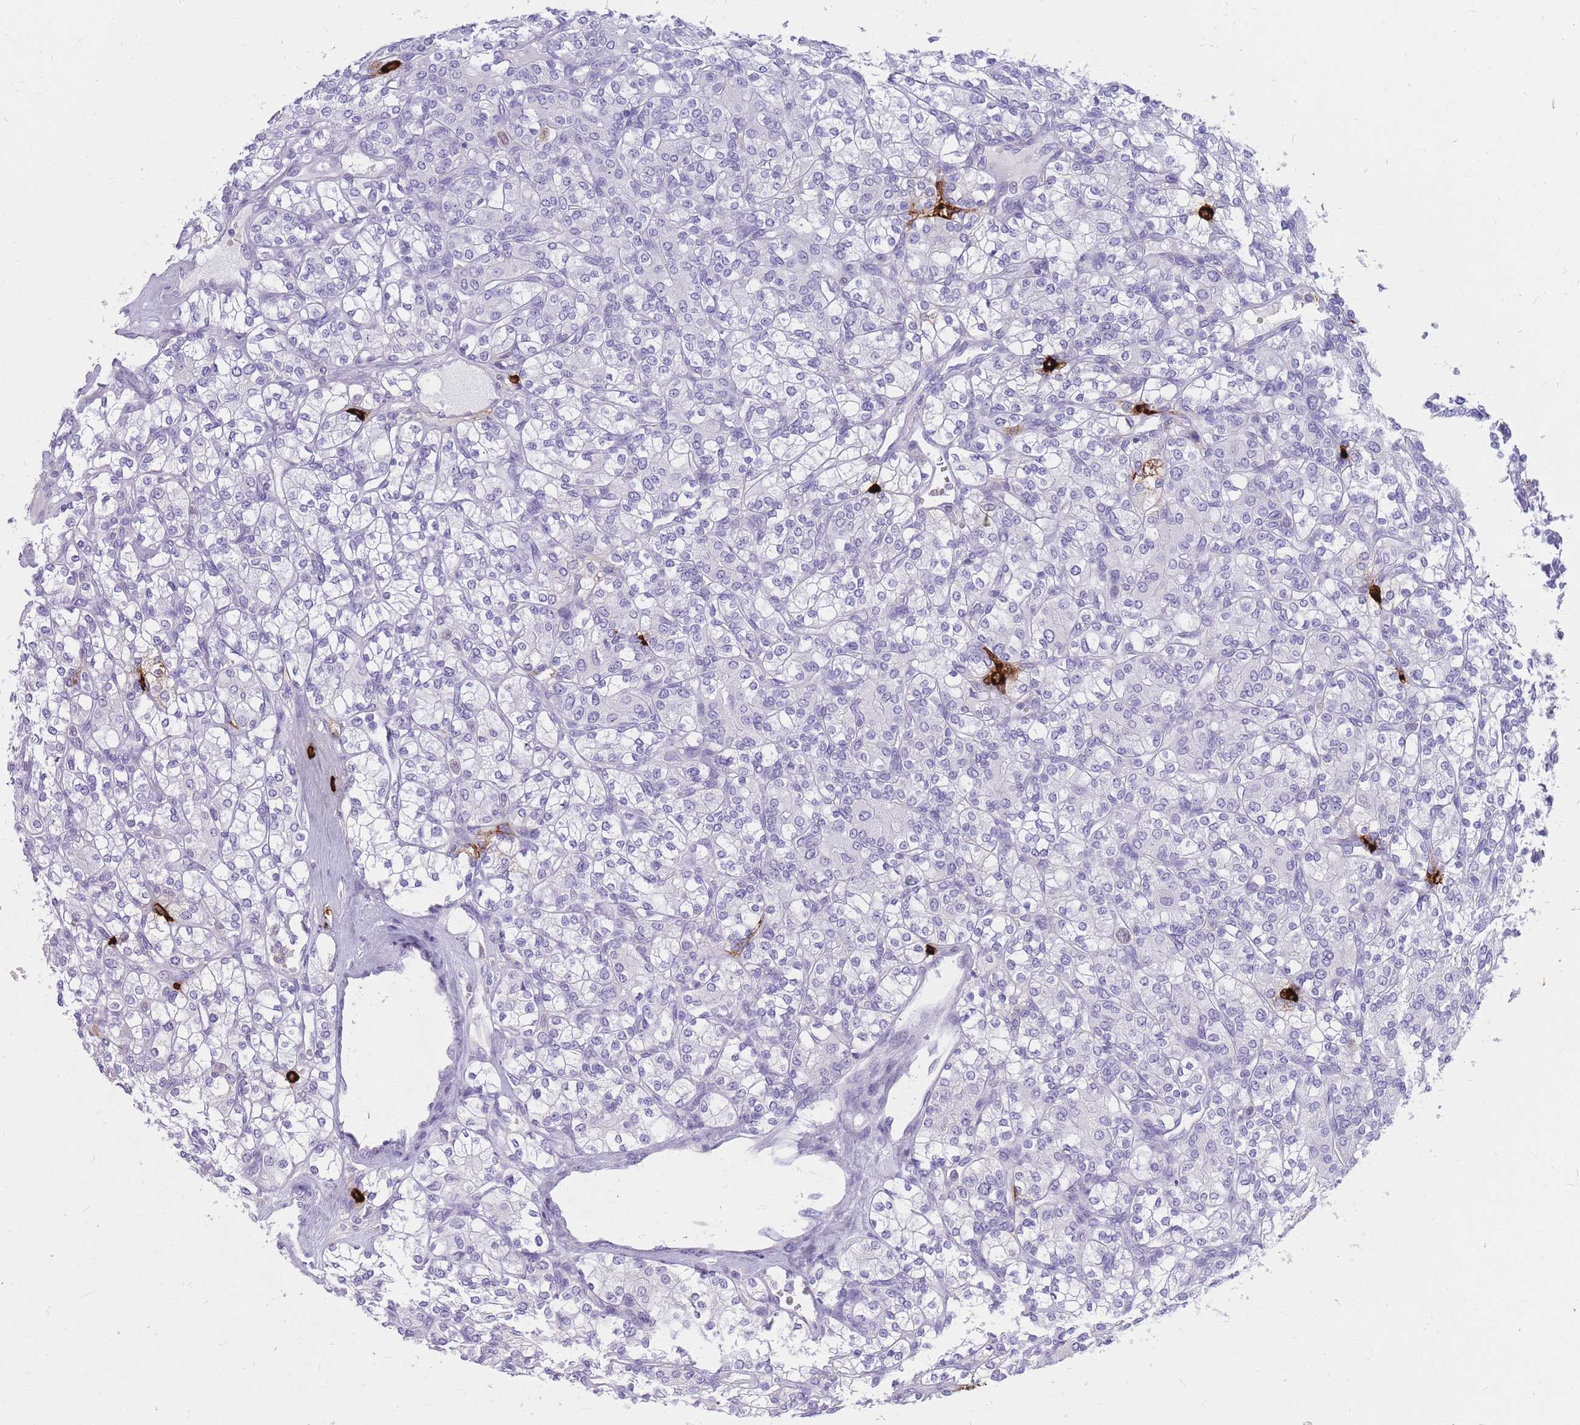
{"staining": {"intensity": "negative", "quantity": "none", "location": "none"}, "tissue": "renal cancer", "cell_type": "Tumor cells", "image_type": "cancer", "snomed": [{"axis": "morphology", "description": "Adenocarcinoma, NOS"}, {"axis": "topography", "description": "Kidney"}], "caption": "Renal adenocarcinoma was stained to show a protein in brown. There is no significant expression in tumor cells. (DAB (3,3'-diaminobenzidine) immunohistochemistry, high magnification).", "gene": "TPSAB1", "patient": {"sex": "male", "age": 77}}